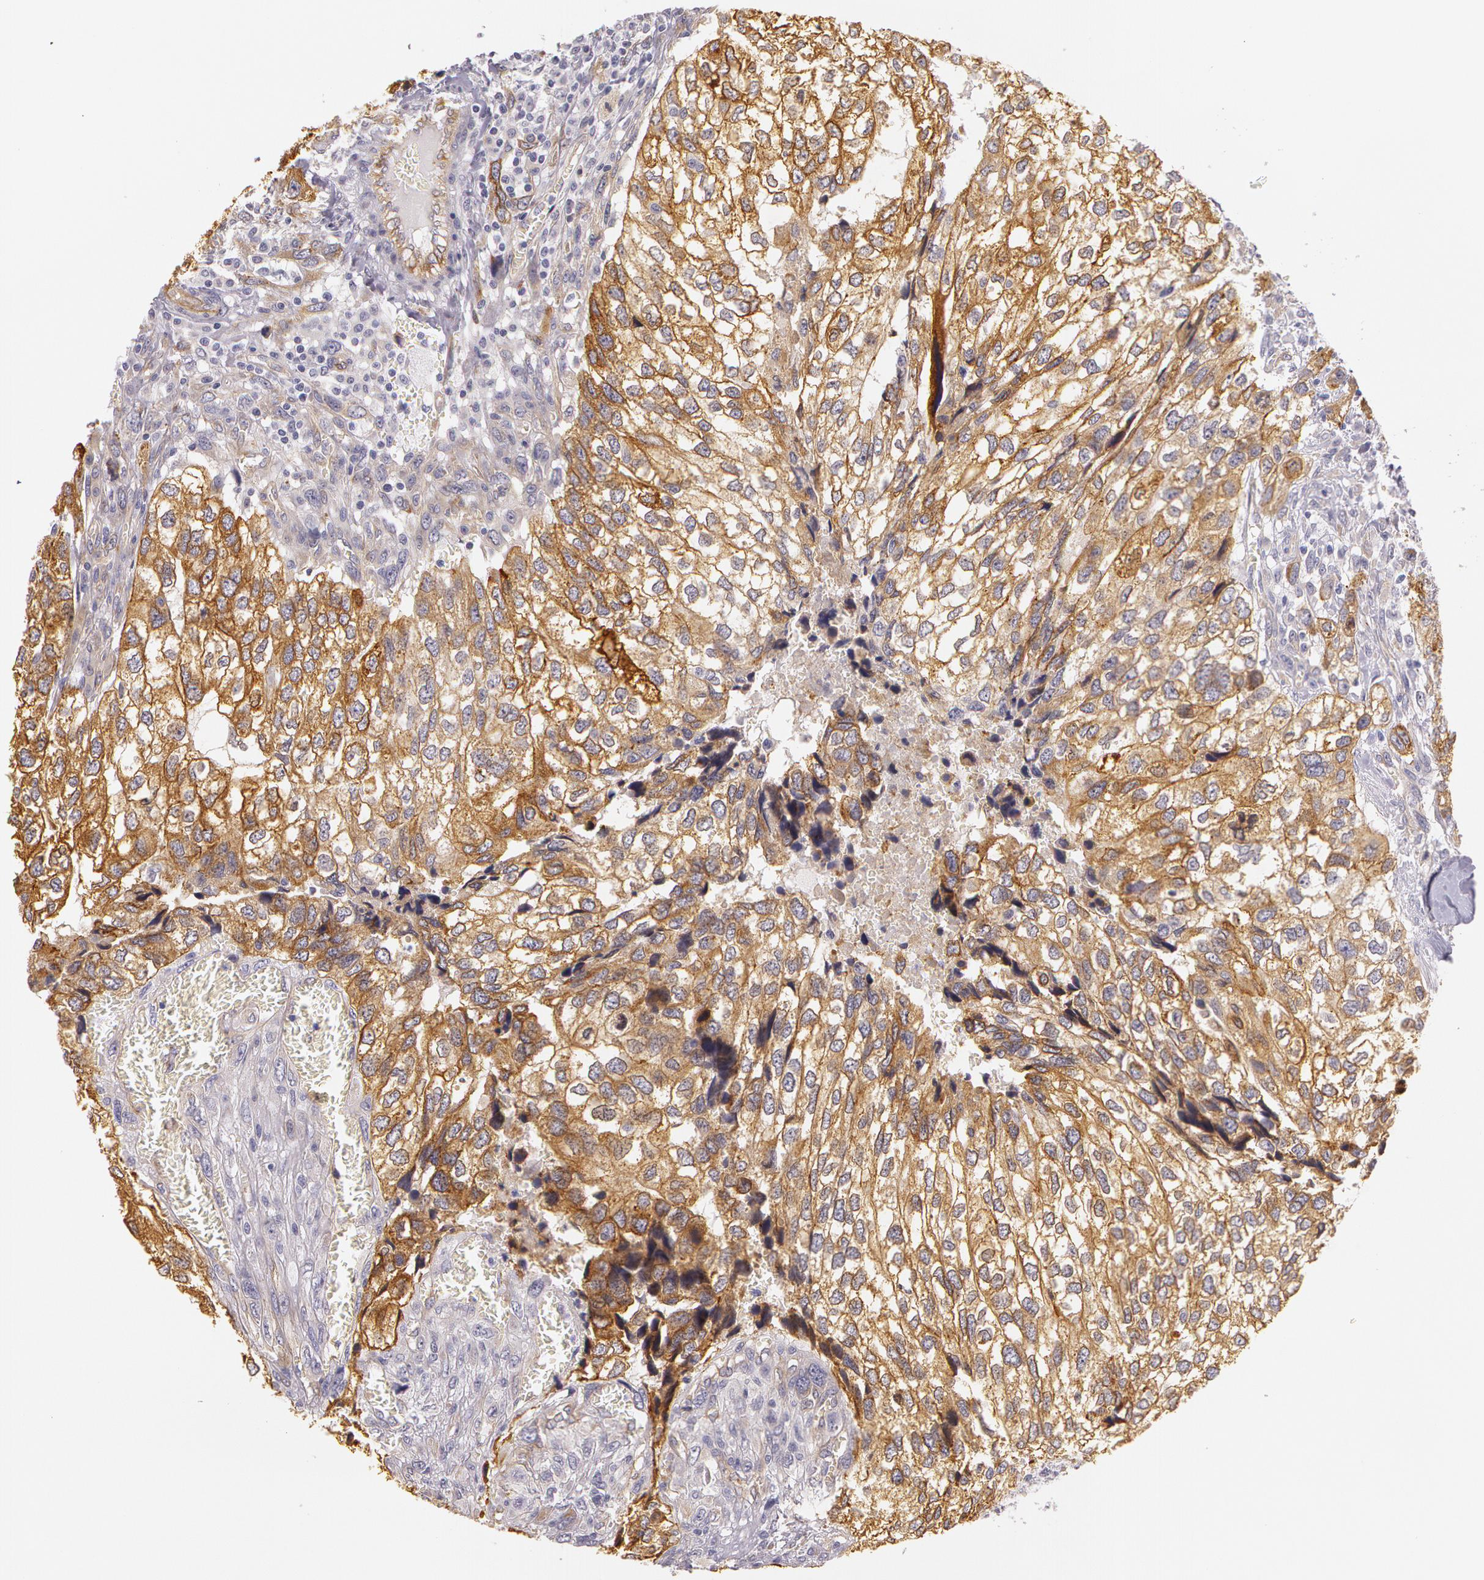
{"staining": {"intensity": "strong", "quantity": ">75%", "location": "cytoplasmic/membranous"}, "tissue": "breast cancer", "cell_type": "Tumor cells", "image_type": "cancer", "snomed": [{"axis": "morphology", "description": "Neoplasm, malignant, NOS"}, {"axis": "topography", "description": "Breast"}], "caption": "This photomicrograph reveals IHC staining of human breast cancer (neoplasm (malignant)), with high strong cytoplasmic/membranous expression in about >75% of tumor cells.", "gene": "APP", "patient": {"sex": "female", "age": 50}}